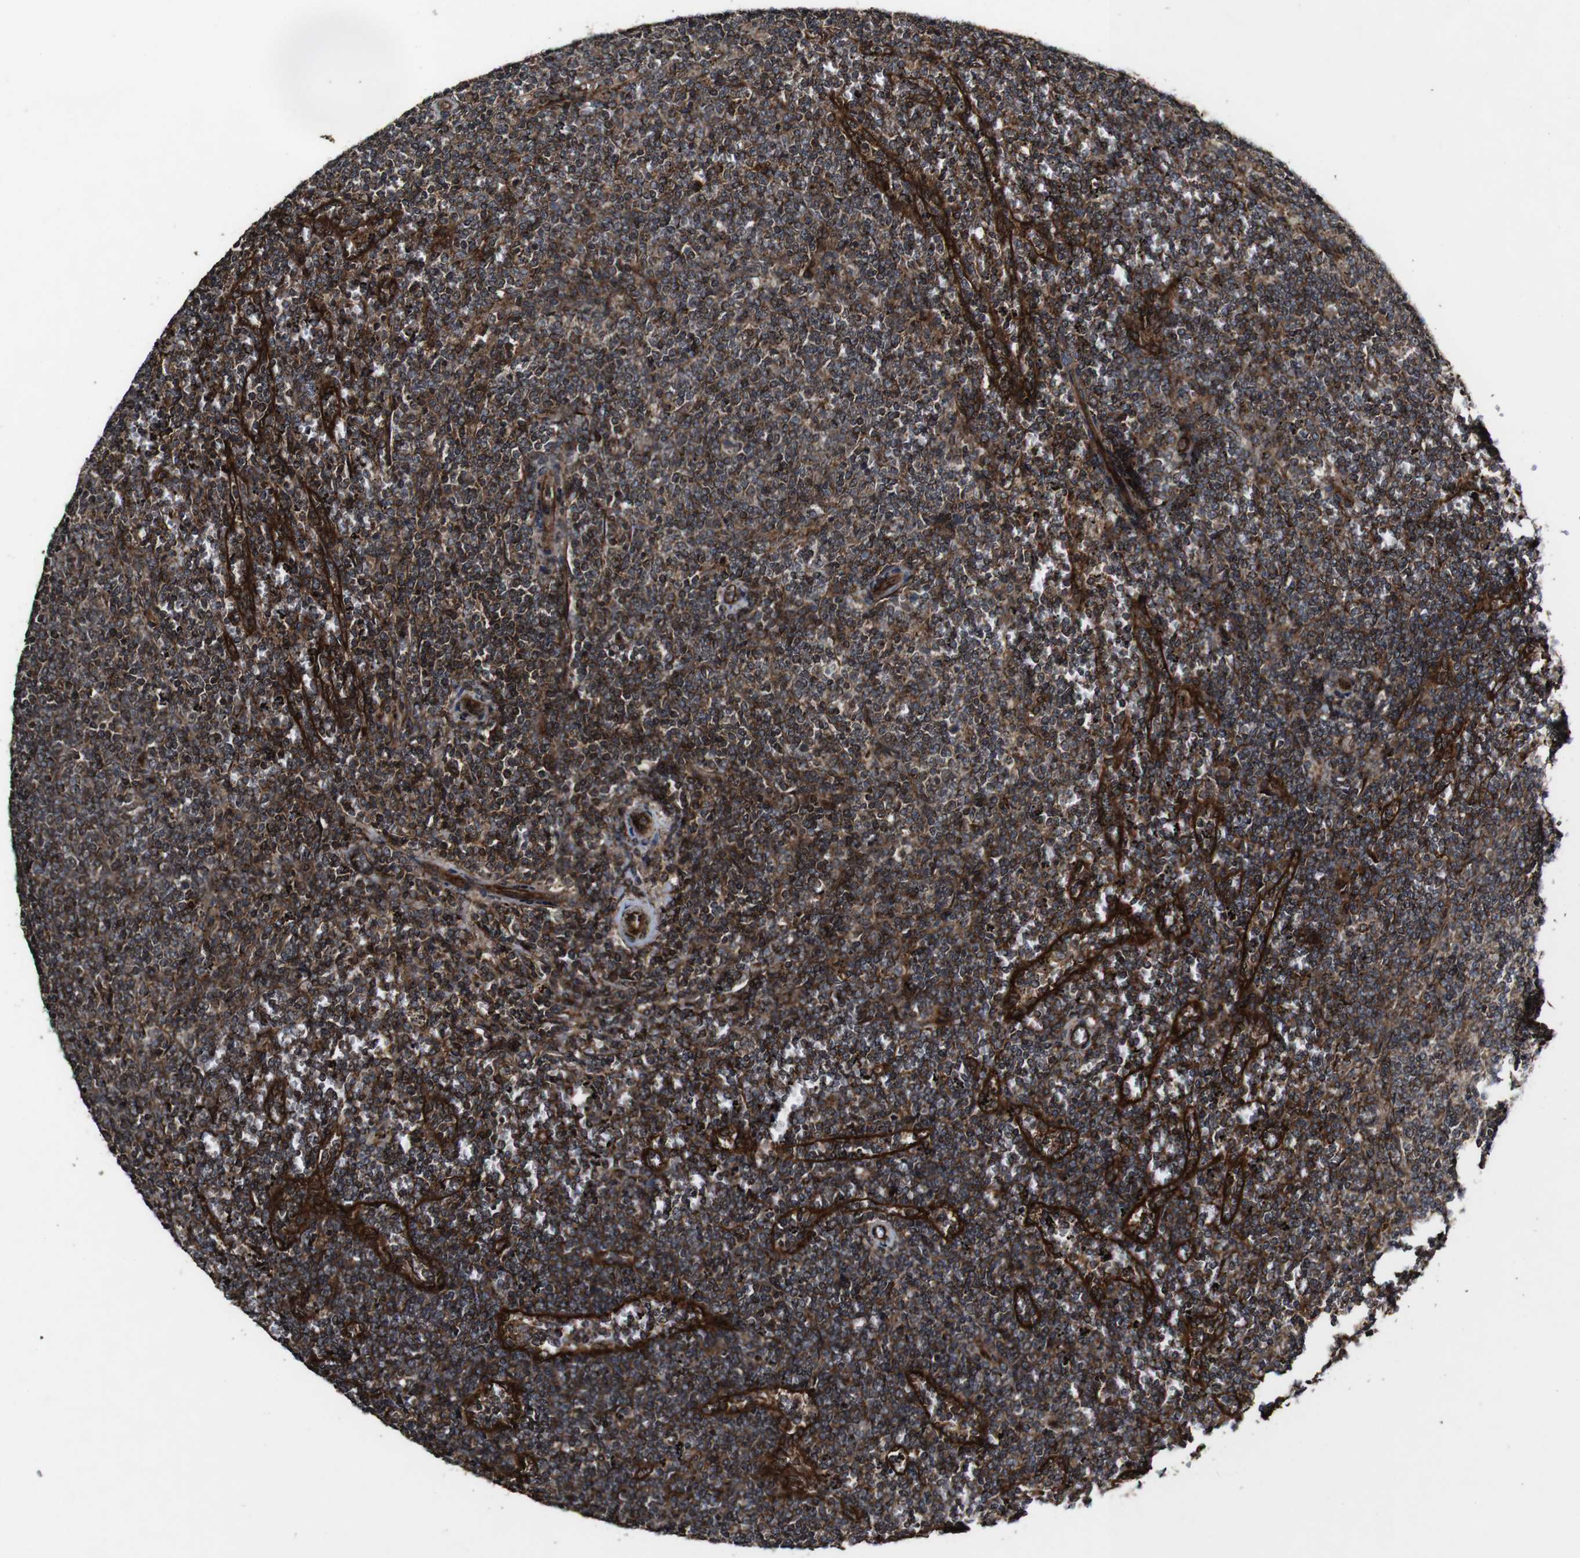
{"staining": {"intensity": "moderate", "quantity": ">75%", "location": "cytoplasmic/membranous,nuclear"}, "tissue": "lymphoma", "cell_type": "Tumor cells", "image_type": "cancer", "snomed": [{"axis": "morphology", "description": "Malignant lymphoma, non-Hodgkin's type, Low grade"}, {"axis": "topography", "description": "Spleen"}], "caption": "Malignant lymphoma, non-Hodgkin's type (low-grade) stained with a brown dye reveals moderate cytoplasmic/membranous and nuclear positive staining in about >75% of tumor cells.", "gene": "BTN3A3", "patient": {"sex": "female", "age": 50}}